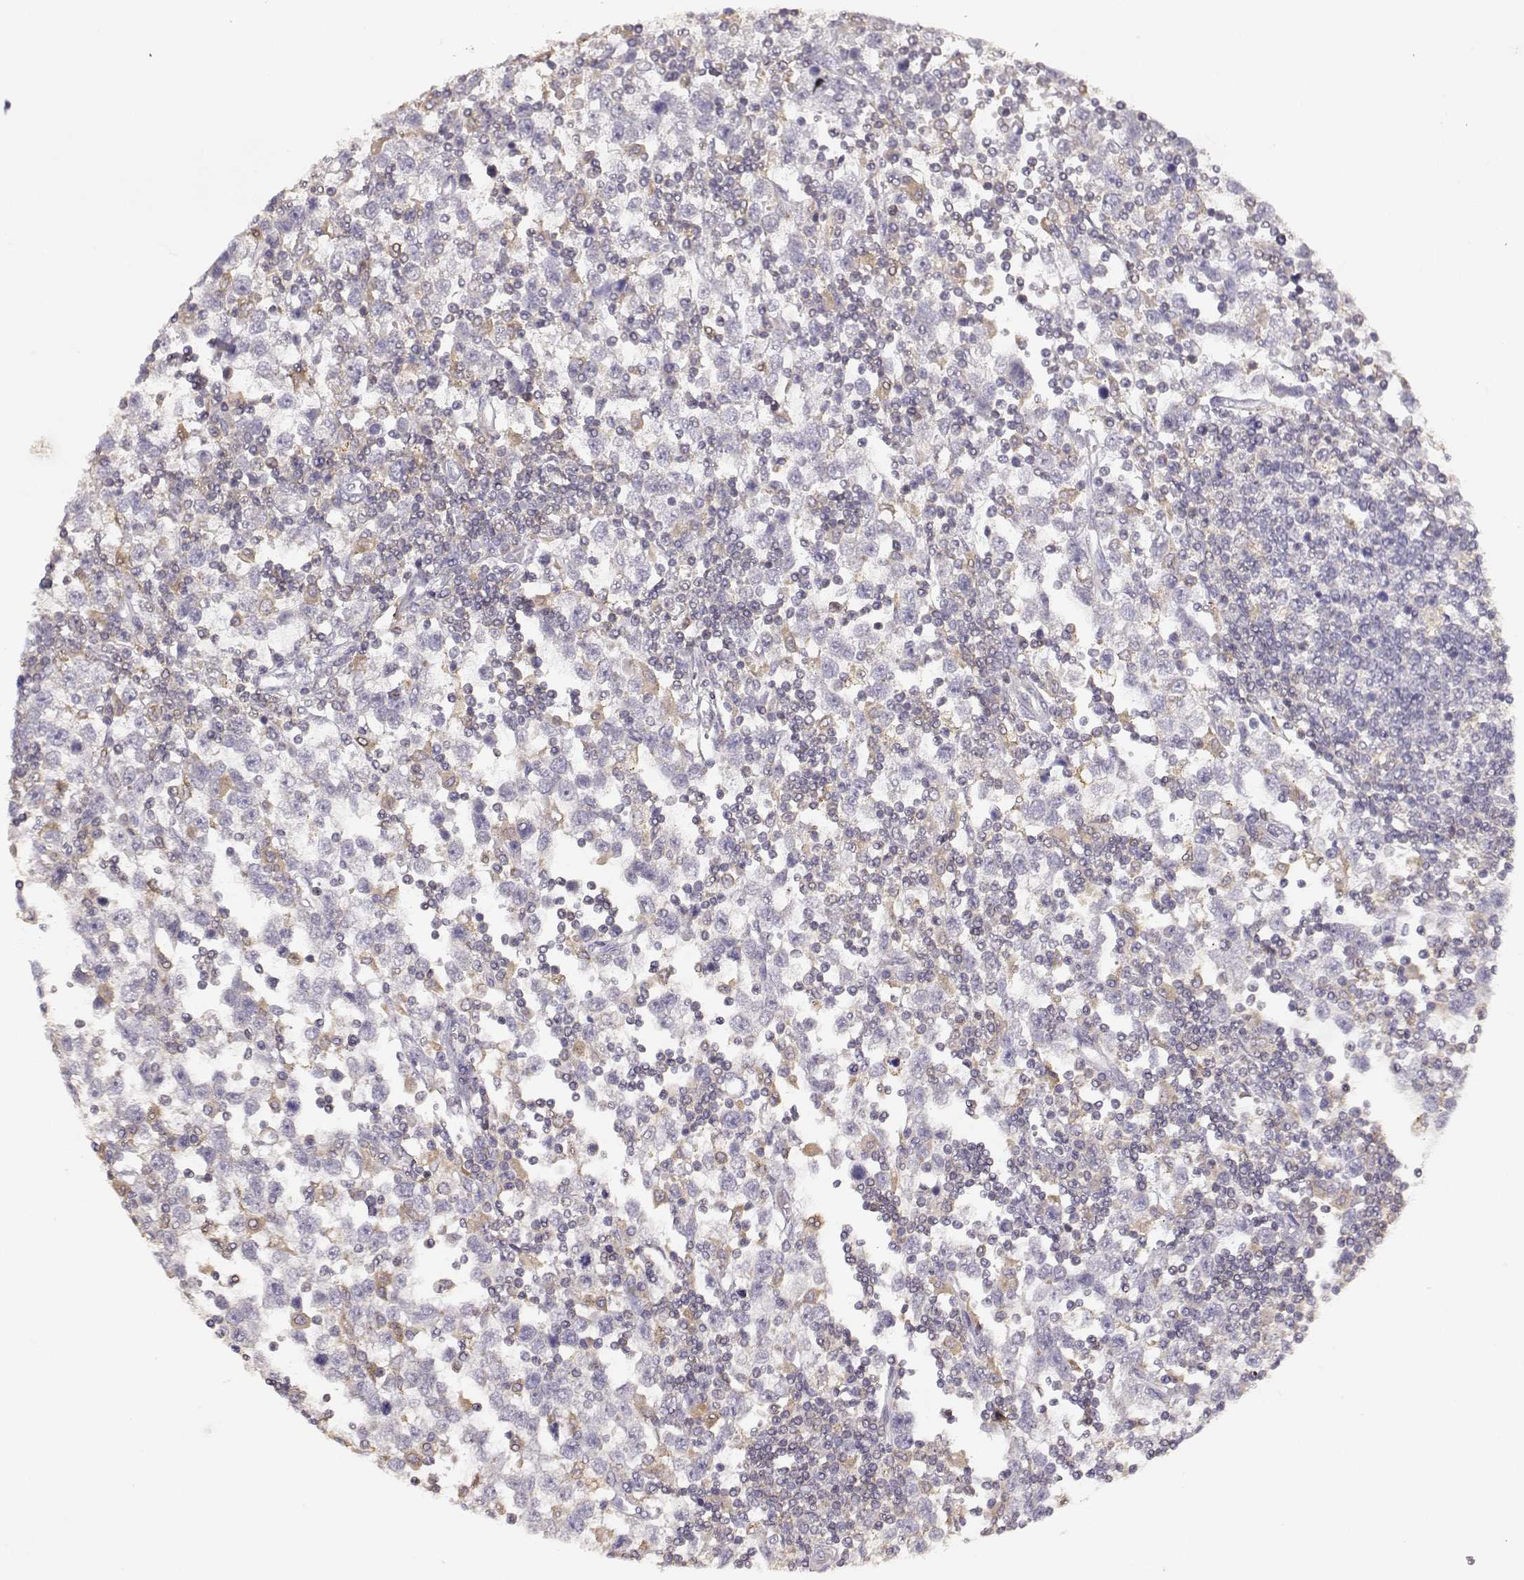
{"staining": {"intensity": "negative", "quantity": "none", "location": "none"}, "tissue": "testis cancer", "cell_type": "Tumor cells", "image_type": "cancer", "snomed": [{"axis": "morphology", "description": "Seminoma, NOS"}, {"axis": "topography", "description": "Testis"}], "caption": "Human testis cancer (seminoma) stained for a protein using IHC shows no expression in tumor cells.", "gene": "VAV1", "patient": {"sex": "male", "age": 34}}